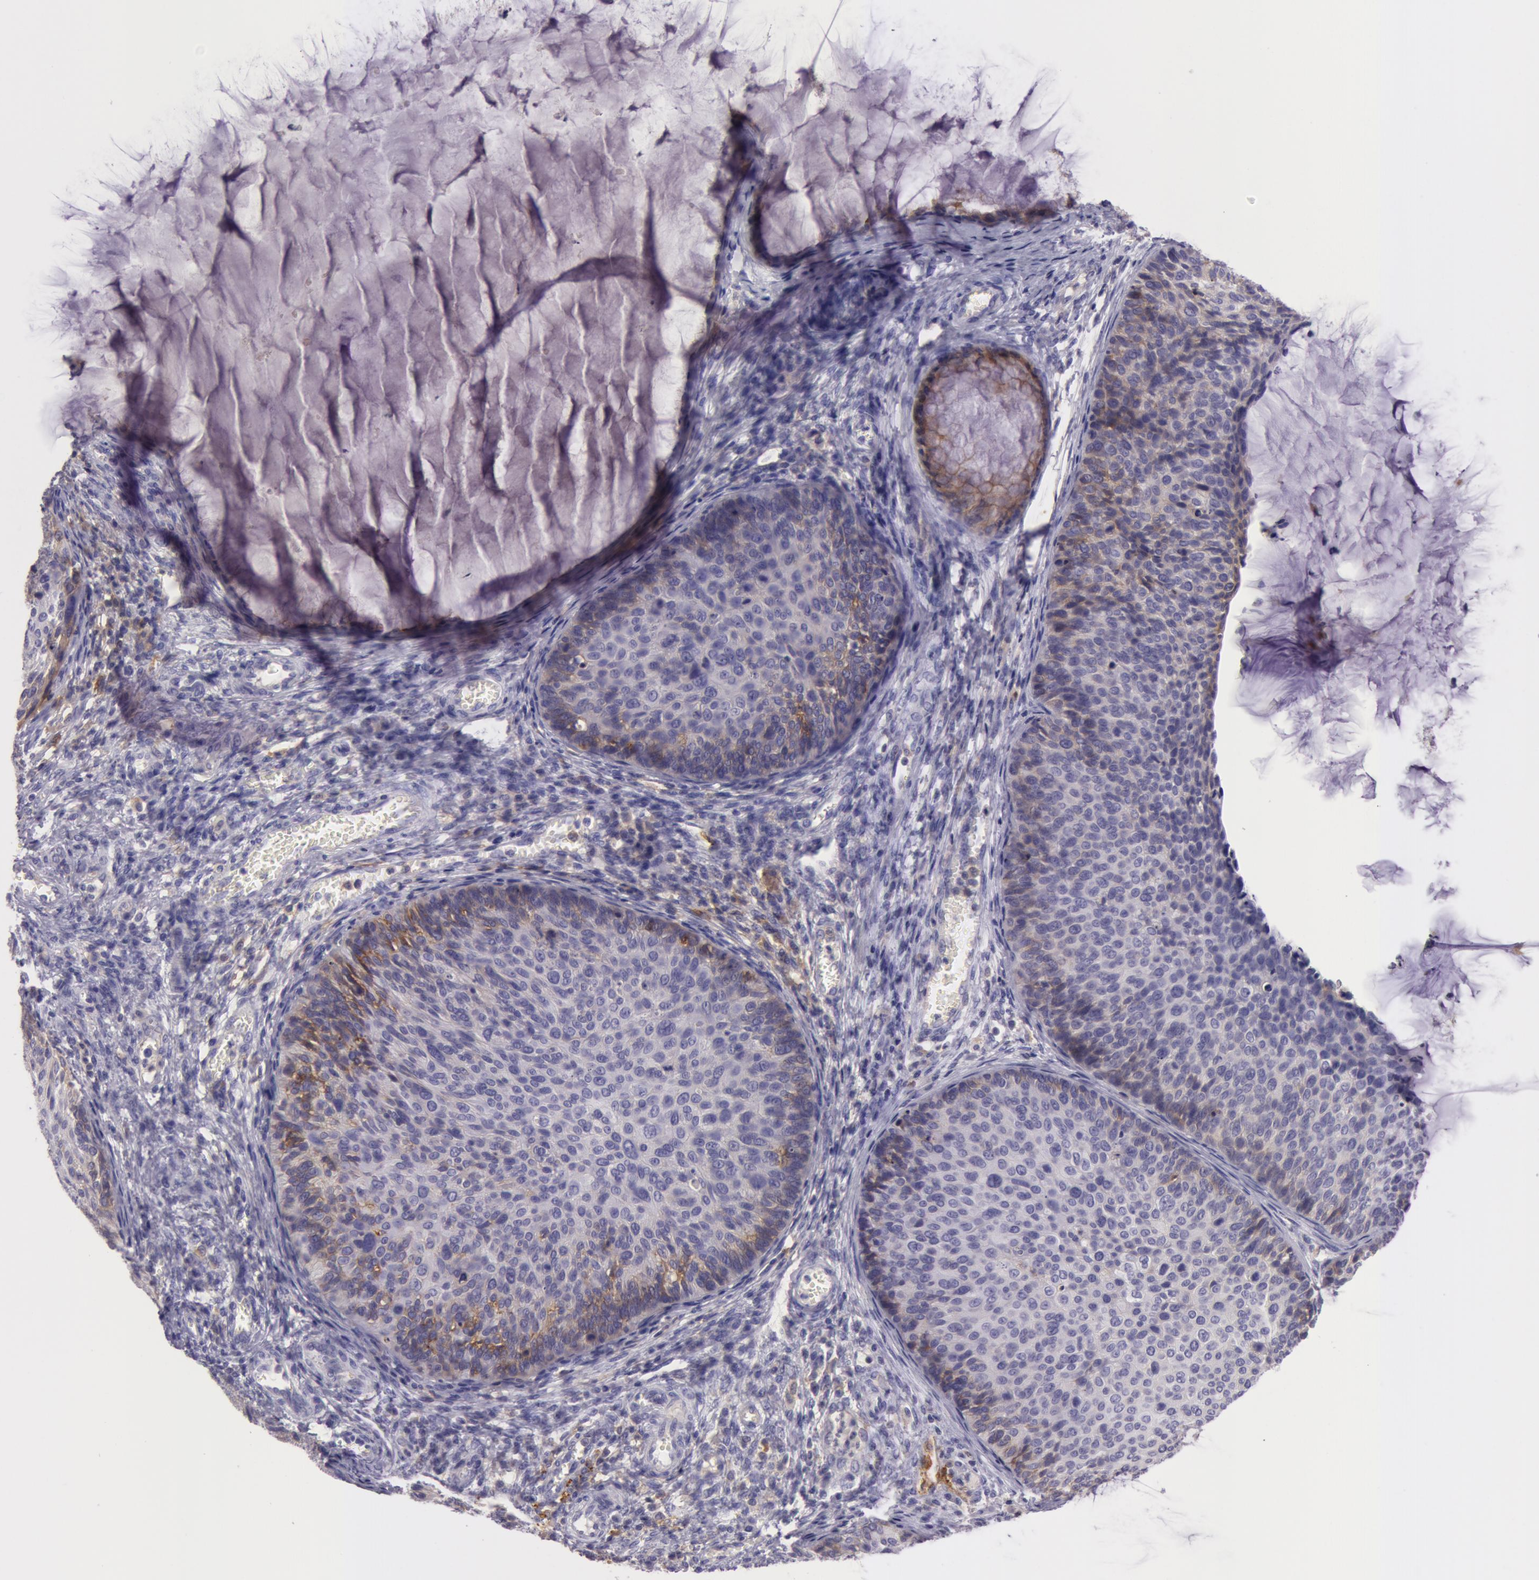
{"staining": {"intensity": "weak", "quantity": "25%-75%", "location": "cytoplasmic/membranous"}, "tissue": "cervical cancer", "cell_type": "Tumor cells", "image_type": "cancer", "snomed": [{"axis": "morphology", "description": "Squamous cell carcinoma, NOS"}, {"axis": "topography", "description": "Cervix"}], "caption": "Protein expression analysis of human squamous cell carcinoma (cervical) reveals weak cytoplasmic/membranous staining in approximately 25%-75% of tumor cells.", "gene": "LY75", "patient": {"sex": "female", "age": 36}}